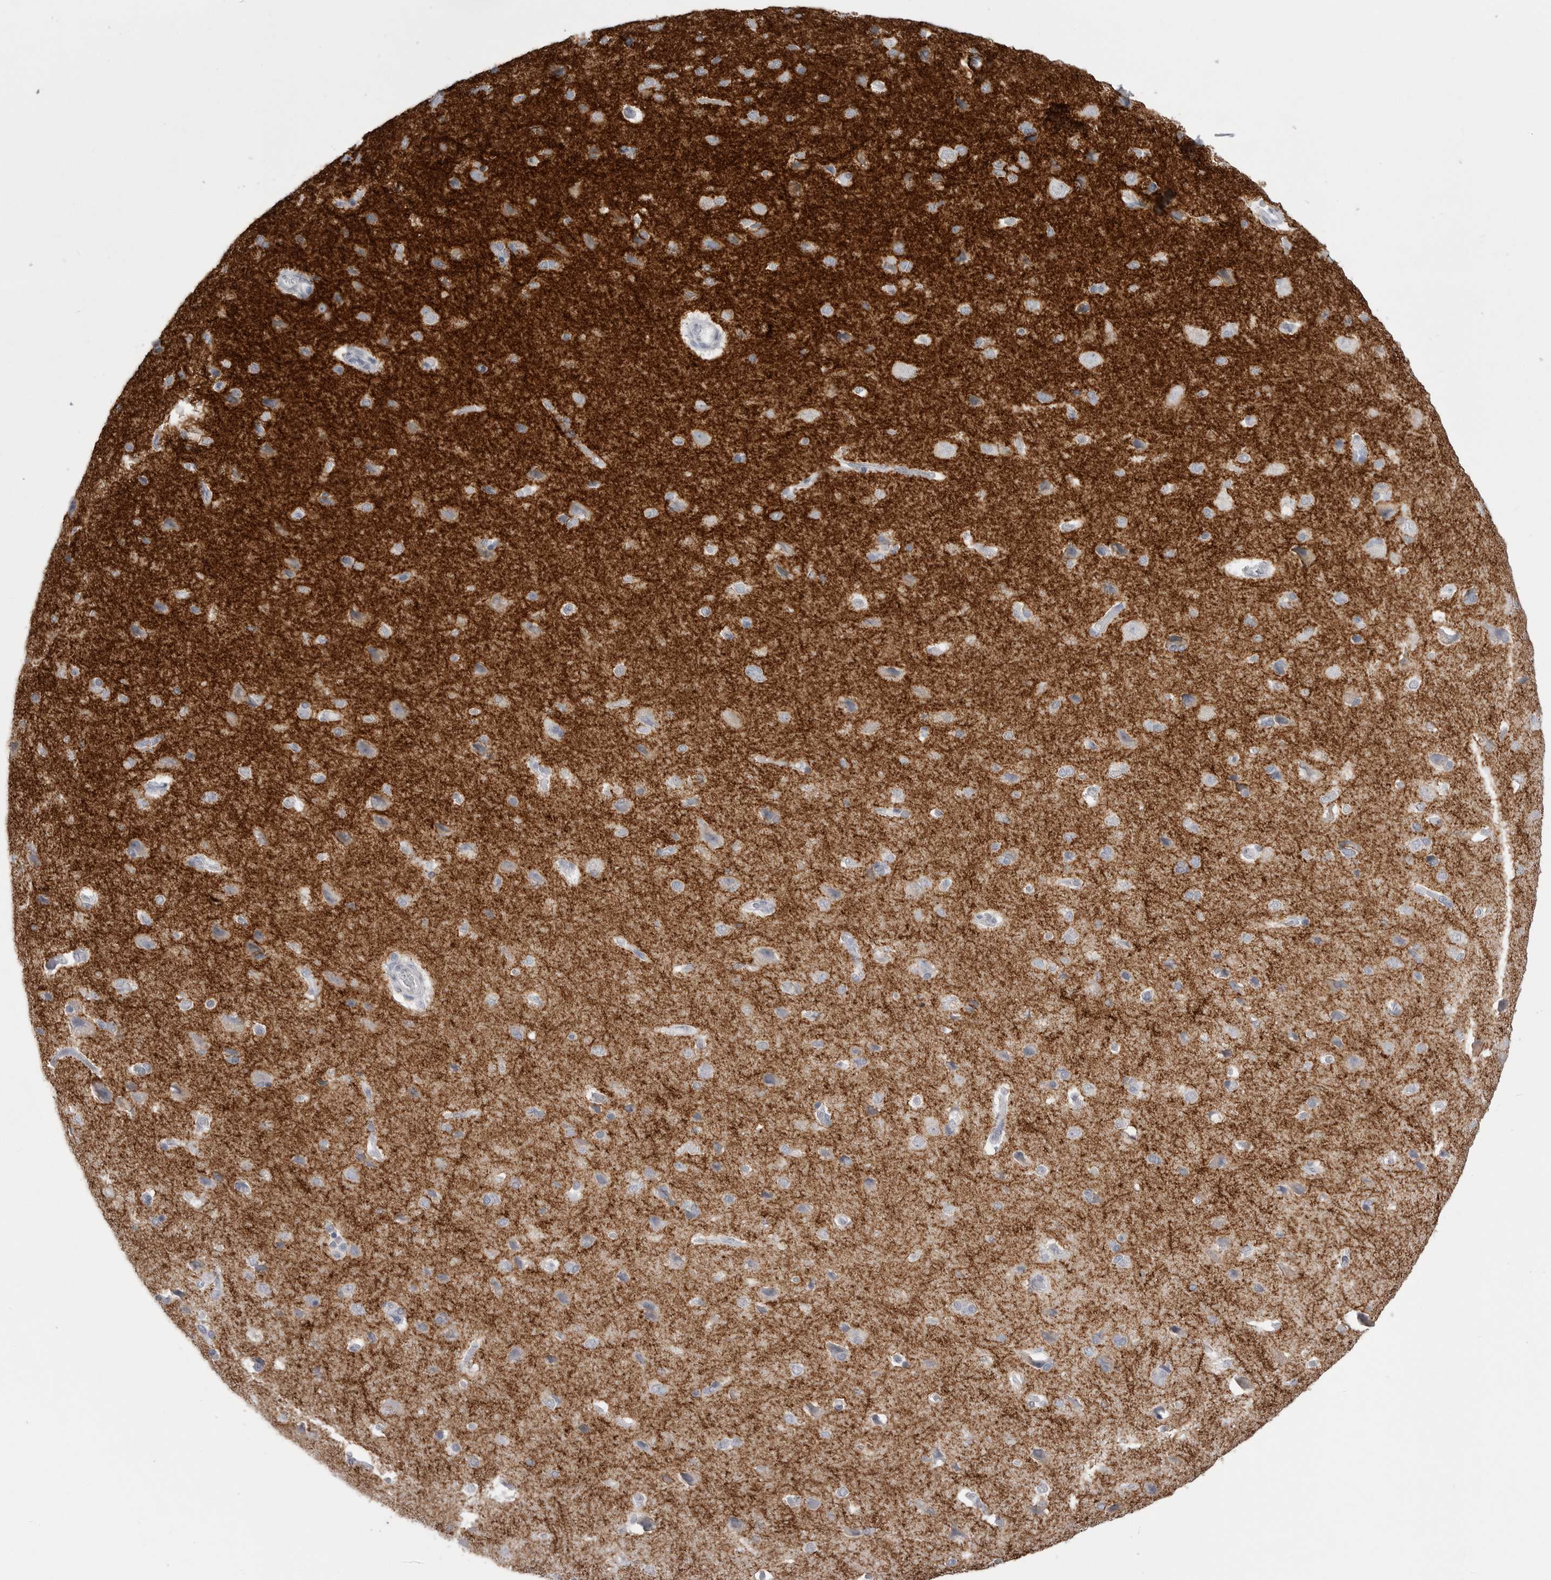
{"staining": {"intensity": "negative", "quantity": "none", "location": "none"}, "tissue": "cerebral cortex", "cell_type": "Endothelial cells", "image_type": "normal", "snomed": [{"axis": "morphology", "description": "Normal tissue, NOS"}, {"axis": "topography", "description": "Cerebral cortex"}], "caption": "Immunohistochemistry (IHC) photomicrograph of normal cerebral cortex: cerebral cortex stained with DAB displays no significant protein expression in endothelial cells.", "gene": "ICAM5", "patient": {"sex": "male", "age": 62}}